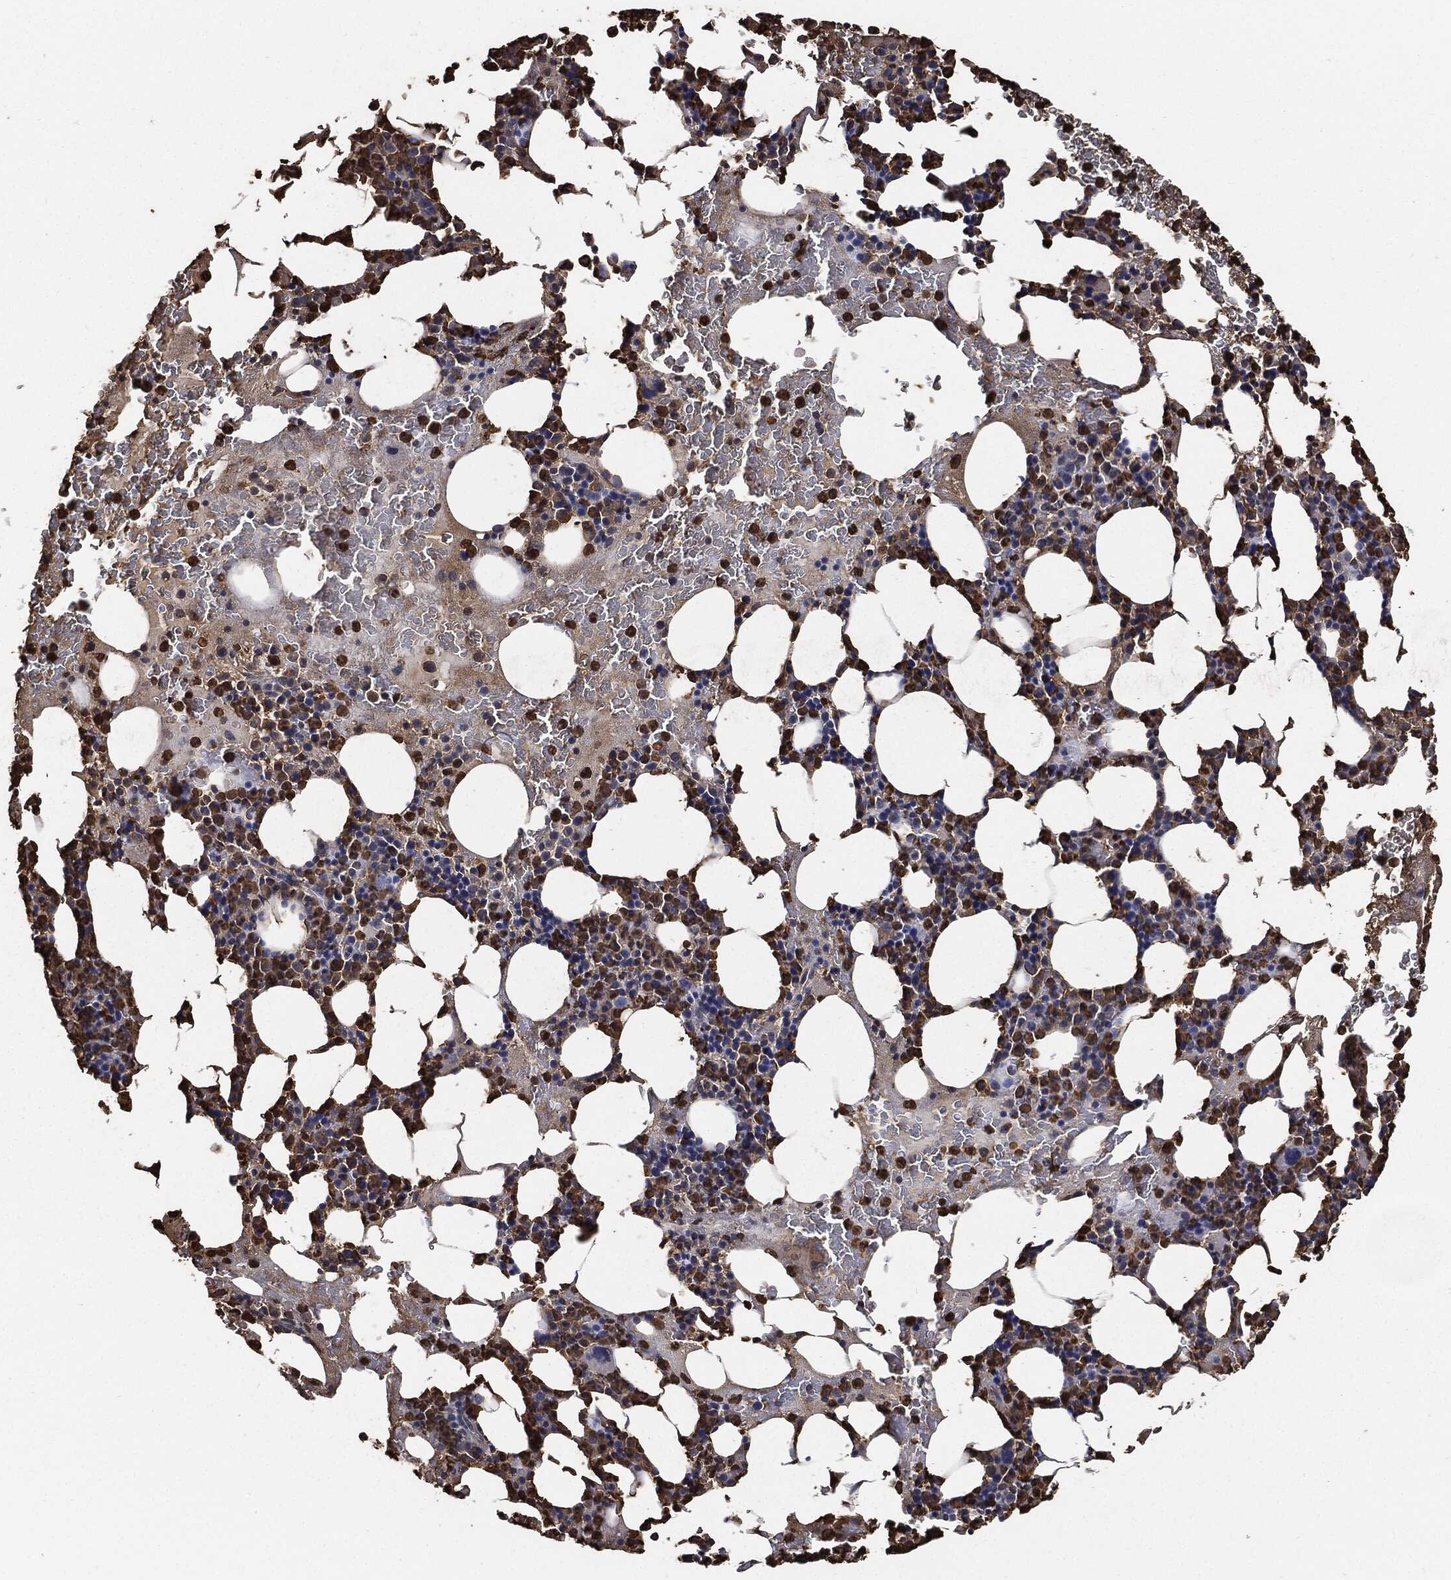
{"staining": {"intensity": "strong", "quantity": "25%-75%", "location": "cytoplasmic/membranous"}, "tissue": "bone marrow", "cell_type": "Hematopoietic cells", "image_type": "normal", "snomed": [{"axis": "morphology", "description": "Normal tissue, NOS"}, {"axis": "topography", "description": "Bone marrow"}], "caption": "Immunohistochemical staining of benign bone marrow demonstrates high levels of strong cytoplasmic/membranous positivity in about 25%-75% of hematopoietic cells.", "gene": "S100A9", "patient": {"sex": "male", "age": 83}}